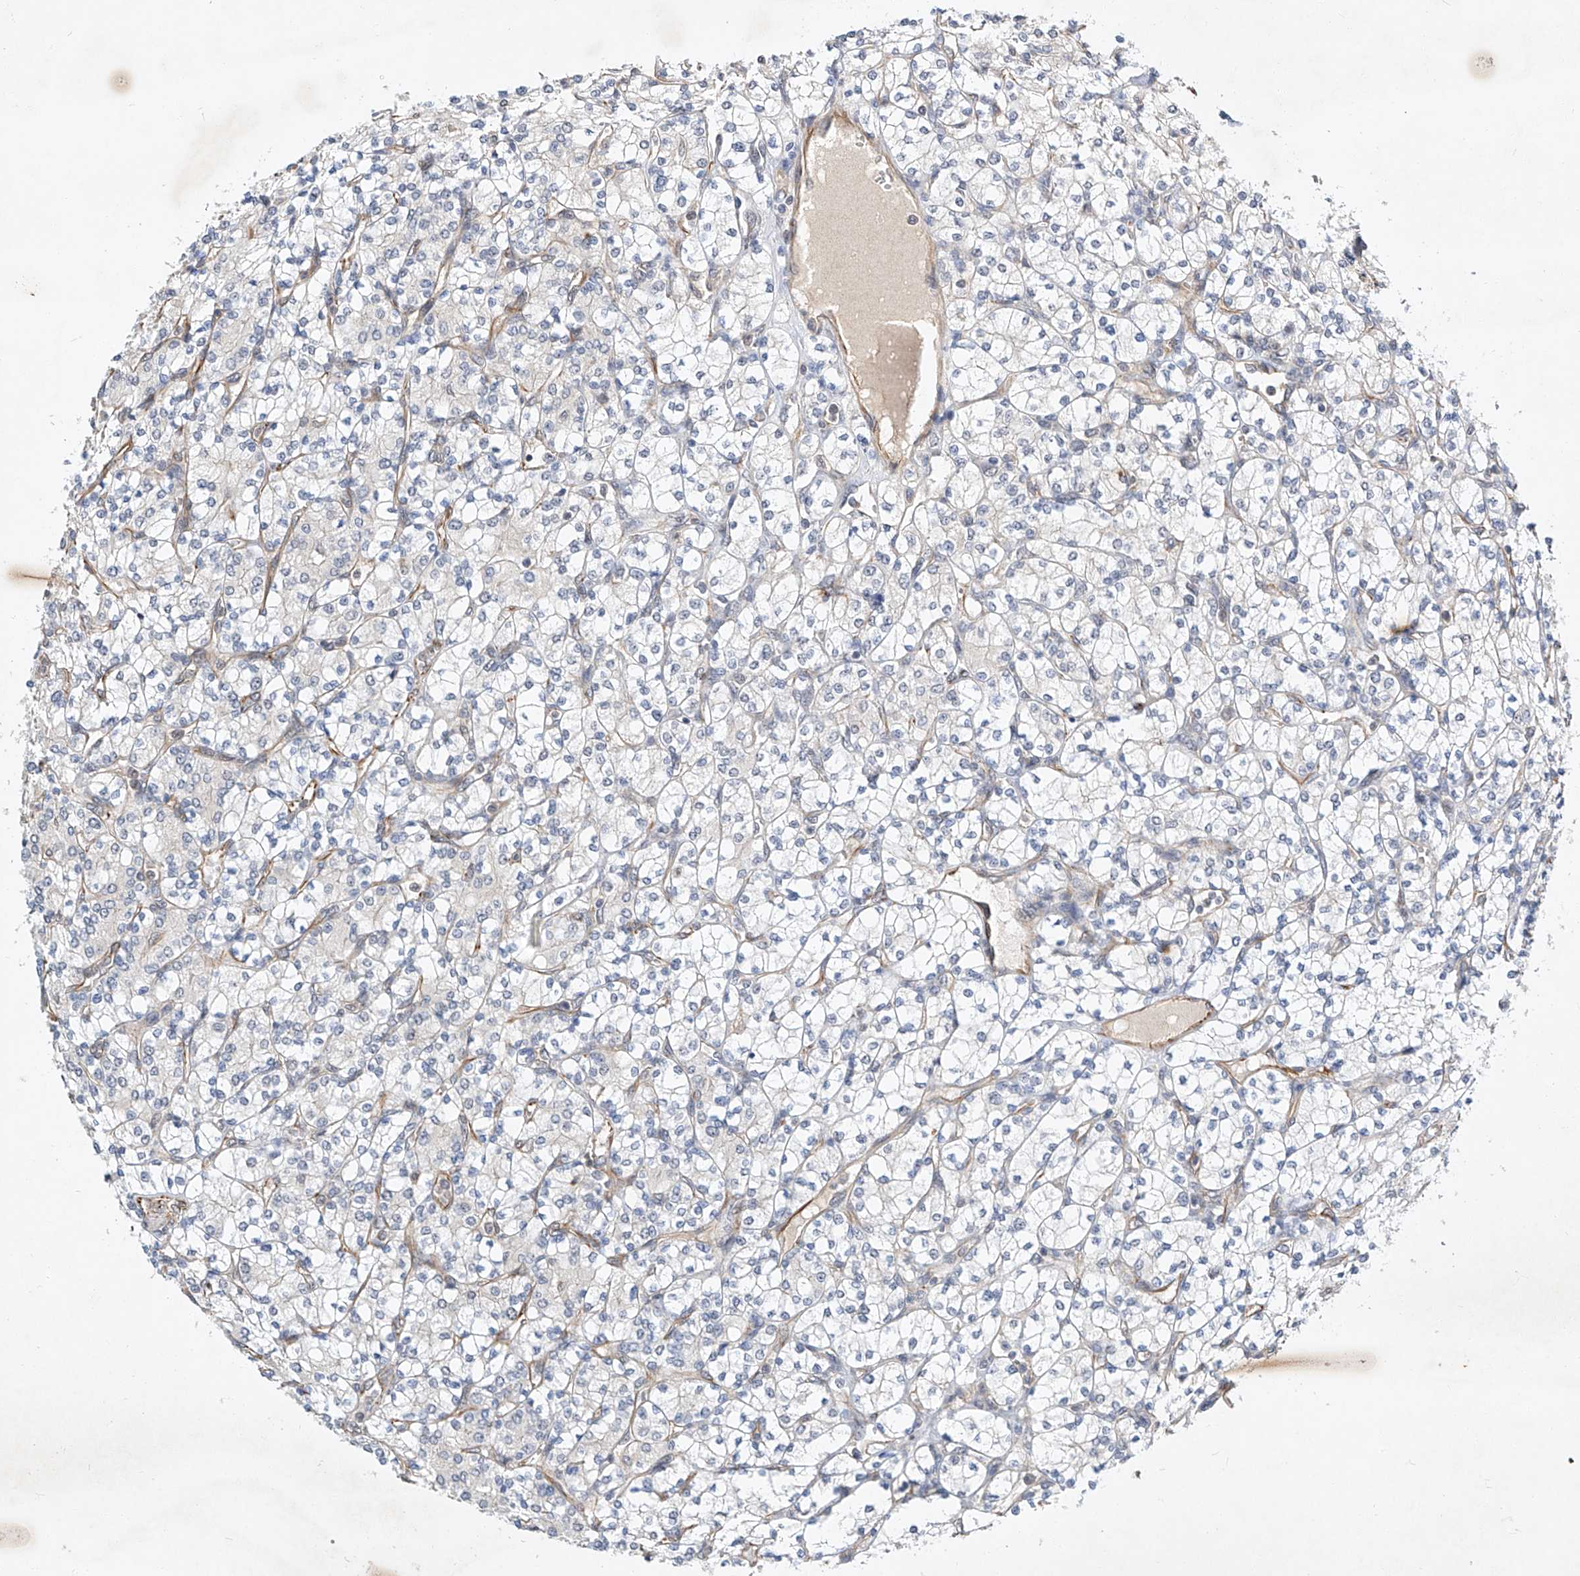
{"staining": {"intensity": "negative", "quantity": "none", "location": "none"}, "tissue": "renal cancer", "cell_type": "Tumor cells", "image_type": "cancer", "snomed": [{"axis": "morphology", "description": "Adenocarcinoma, NOS"}, {"axis": "topography", "description": "Kidney"}], "caption": "An image of human renal cancer (adenocarcinoma) is negative for staining in tumor cells. (IHC, brightfield microscopy, high magnification).", "gene": "AMD1", "patient": {"sex": "male", "age": 77}}